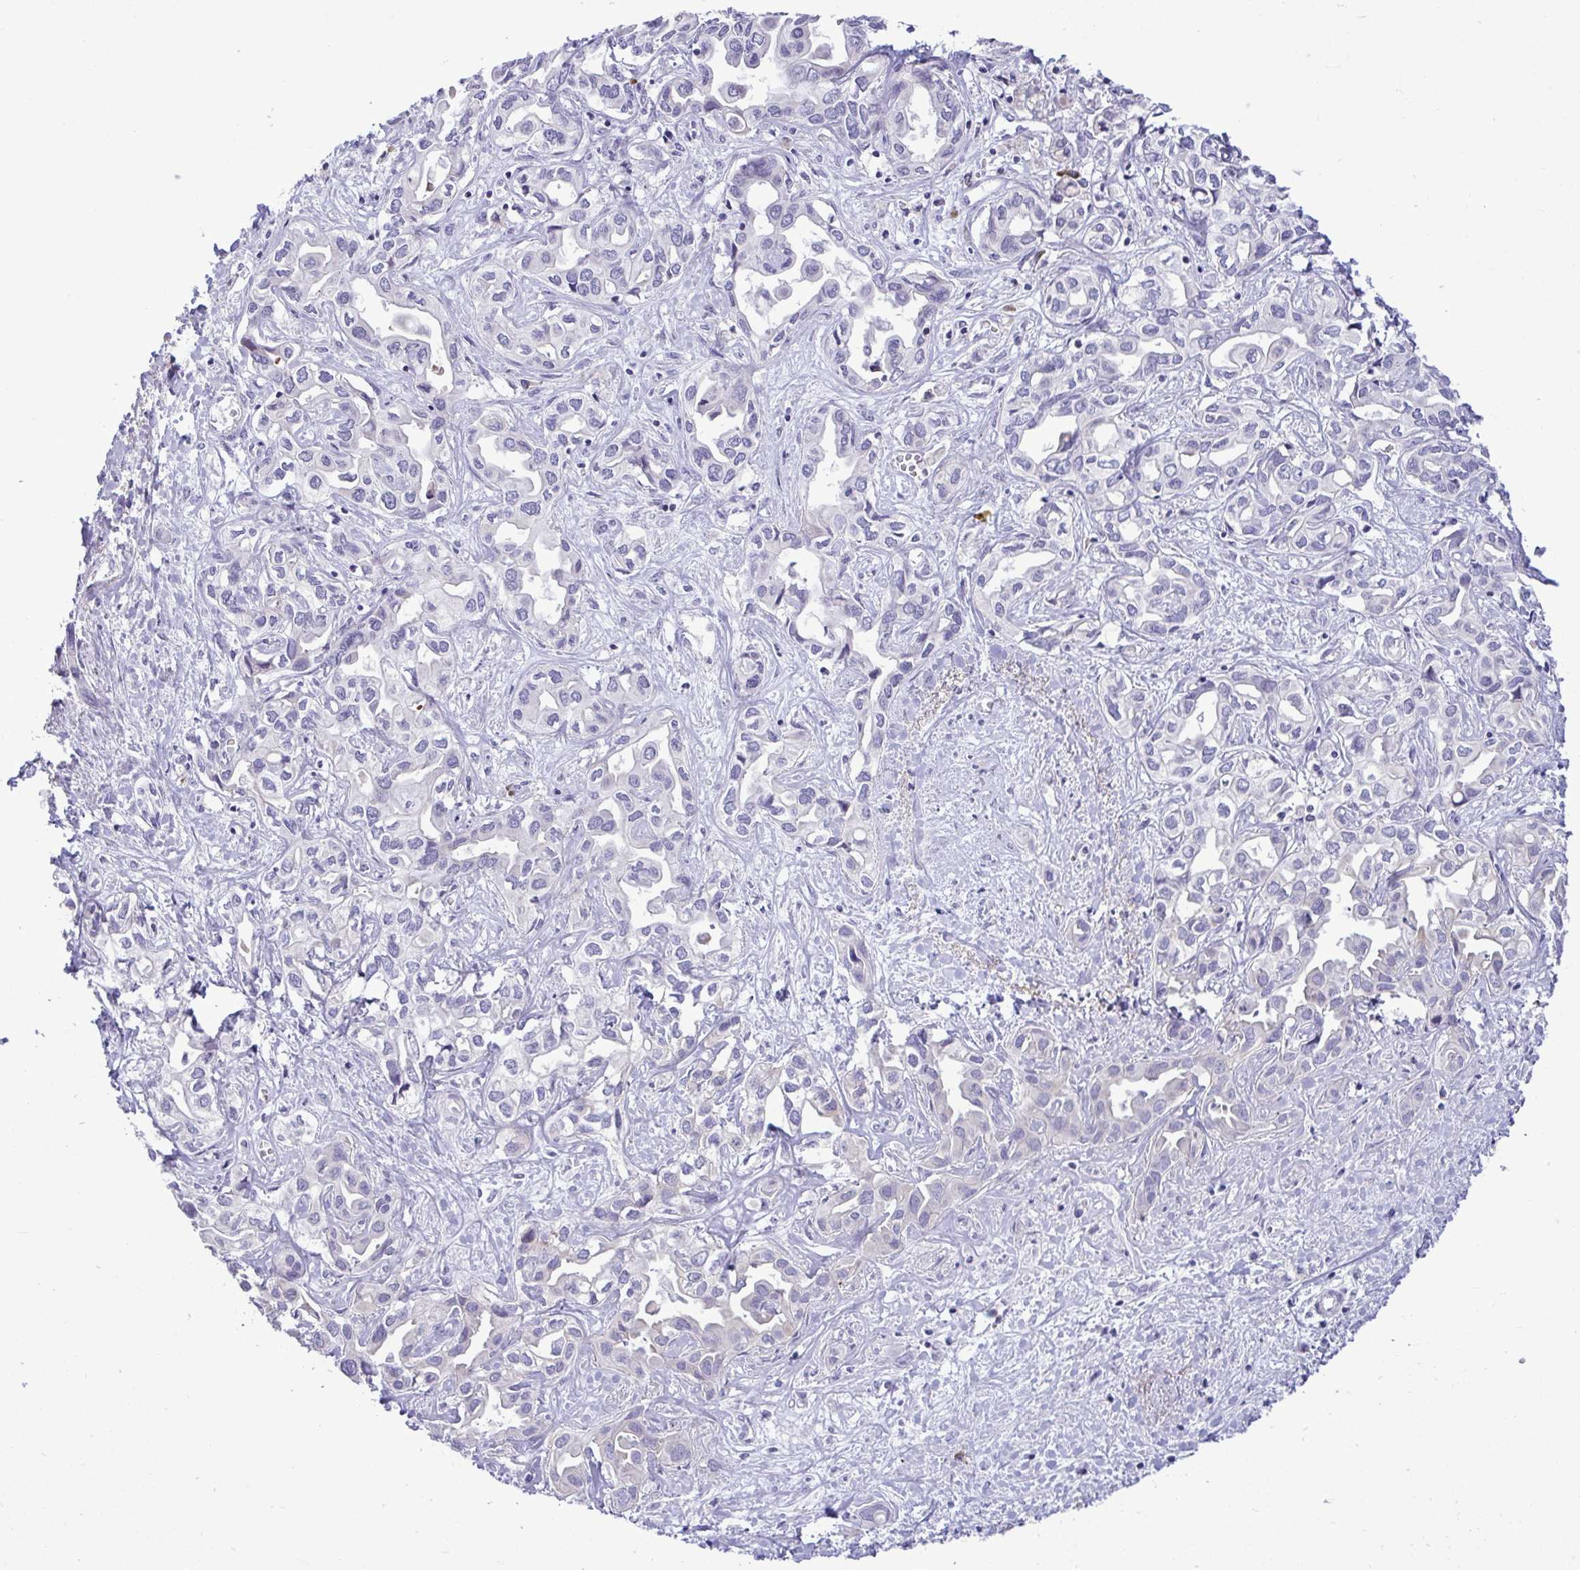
{"staining": {"intensity": "negative", "quantity": "none", "location": "none"}, "tissue": "liver cancer", "cell_type": "Tumor cells", "image_type": "cancer", "snomed": [{"axis": "morphology", "description": "Cholangiocarcinoma"}, {"axis": "topography", "description": "Liver"}], "caption": "An image of liver cancer stained for a protein displays no brown staining in tumor cells.", "gene": "SPAG1", "patient": {"sex": "female", "age": 64}}